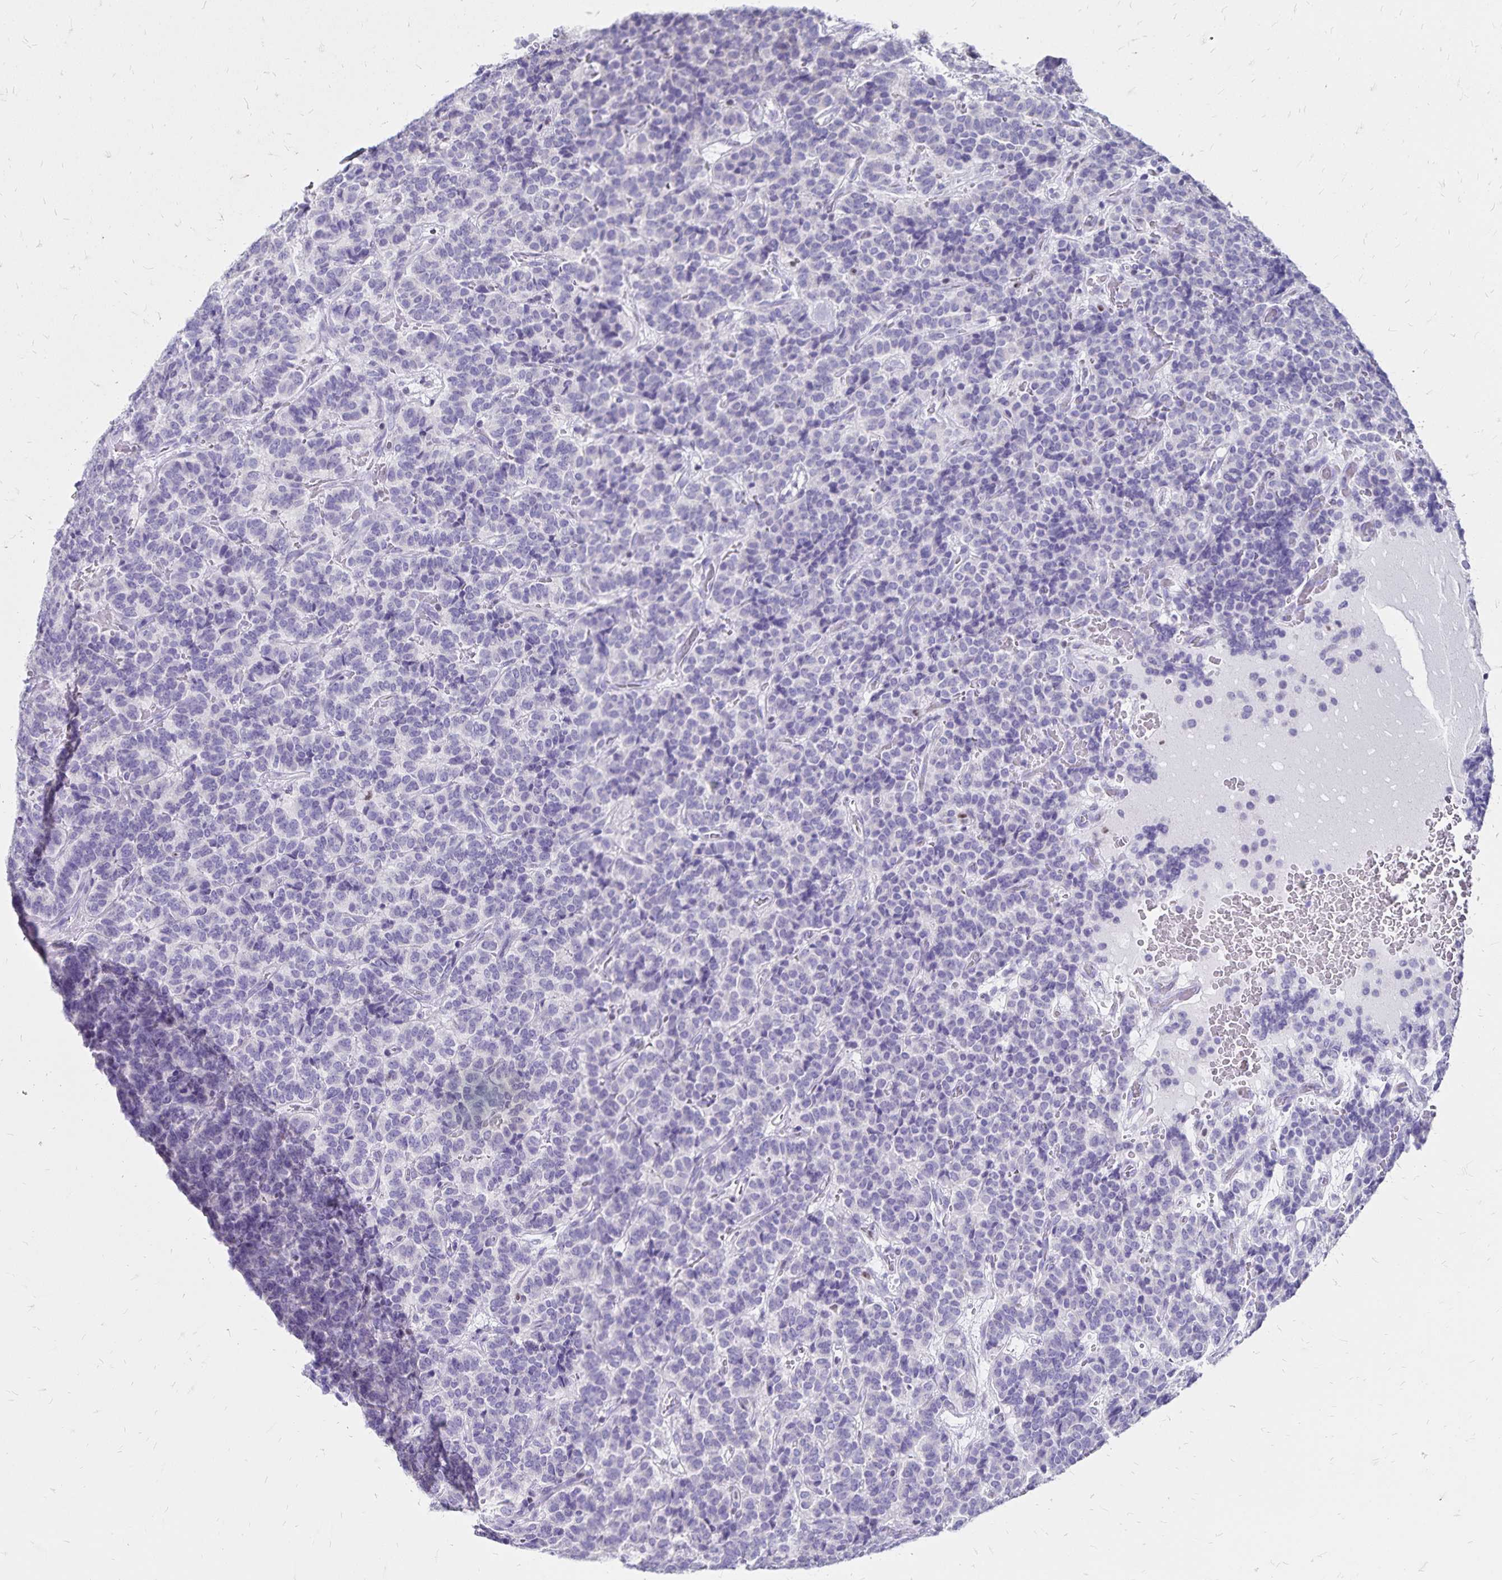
{"staining": {"intensity": "negative", "quantity": "none", "location": "none"}, "tissue": "carcinoid", "cell_type": "Tumor cells", "image_type": "cancer", "snomed": [{"axis": "morphology", "description": "Carcinoid, malignant, NOS"}, {"axis": "topography", "description": "Pancreas"}], "caption": "IHC micrograph of neoplastic tissue: human malignant carcinoid stained with DAB shows no significant protein positivity in tumor cells.", "gene": "IKZF1", "patient": {"sex": "male", "age": 36}}